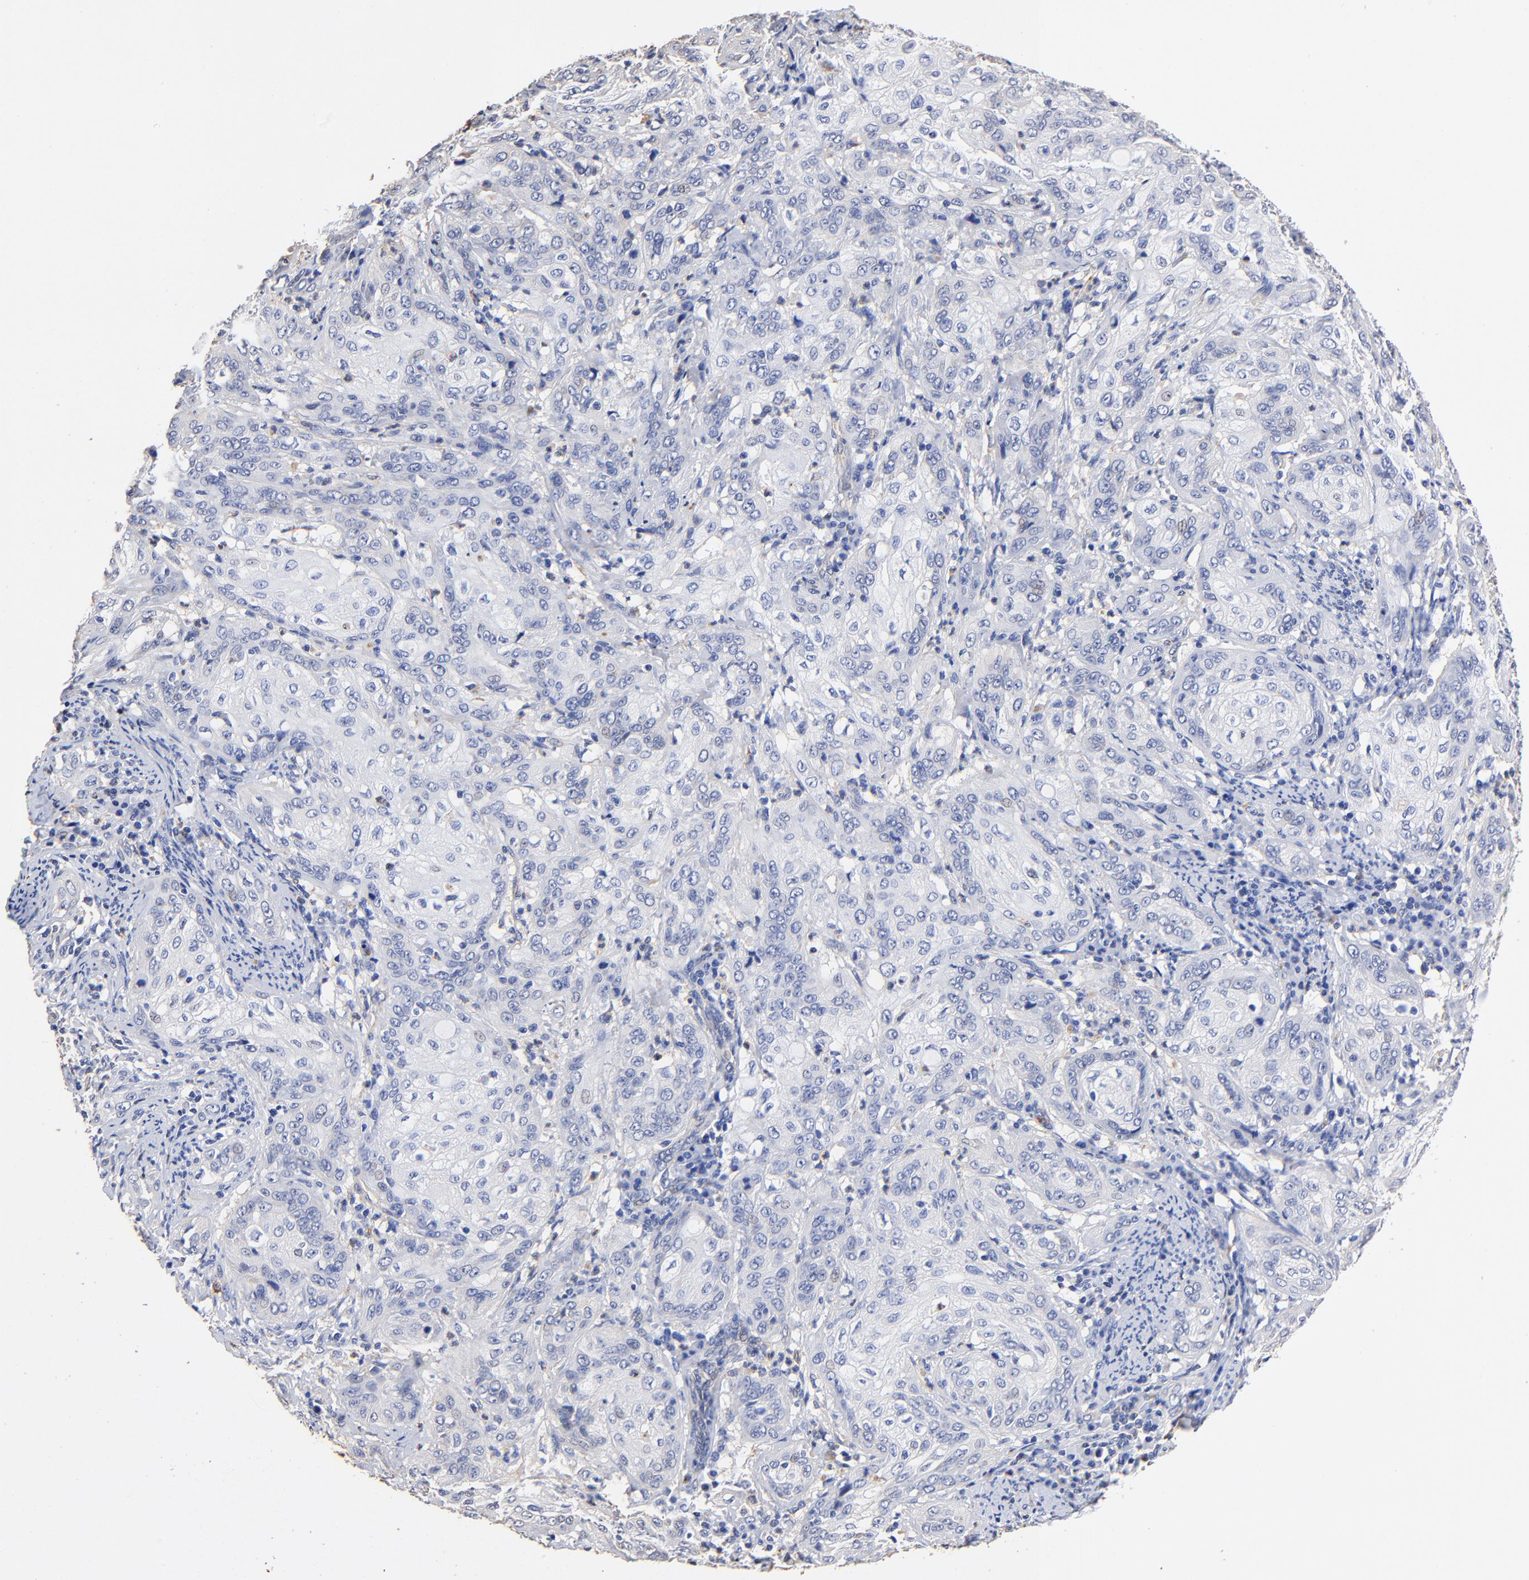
{"staining": {"intensity": "negative", "quantity": "none", "location": "none"}, "tissue": "cervical cancer", "cell_type": "Tumor cells", "image_type": "cancer", "snomed": [{"axis": "morphology", "description": "Squamous cell carcinoma, NOS"}, {"axis": "topography", "description": "Cervix"}], "caption": "Immunohistochemistry photomicrograph of neoplastic tissue: squamous cell carcinoma (cervical) stained with DAB (3,3'-diaminobenzidine) reveals no significant protein staining in tumor cells.", "gene": "TAGLN2", "patient": {"sex": "female", "age": 41}}